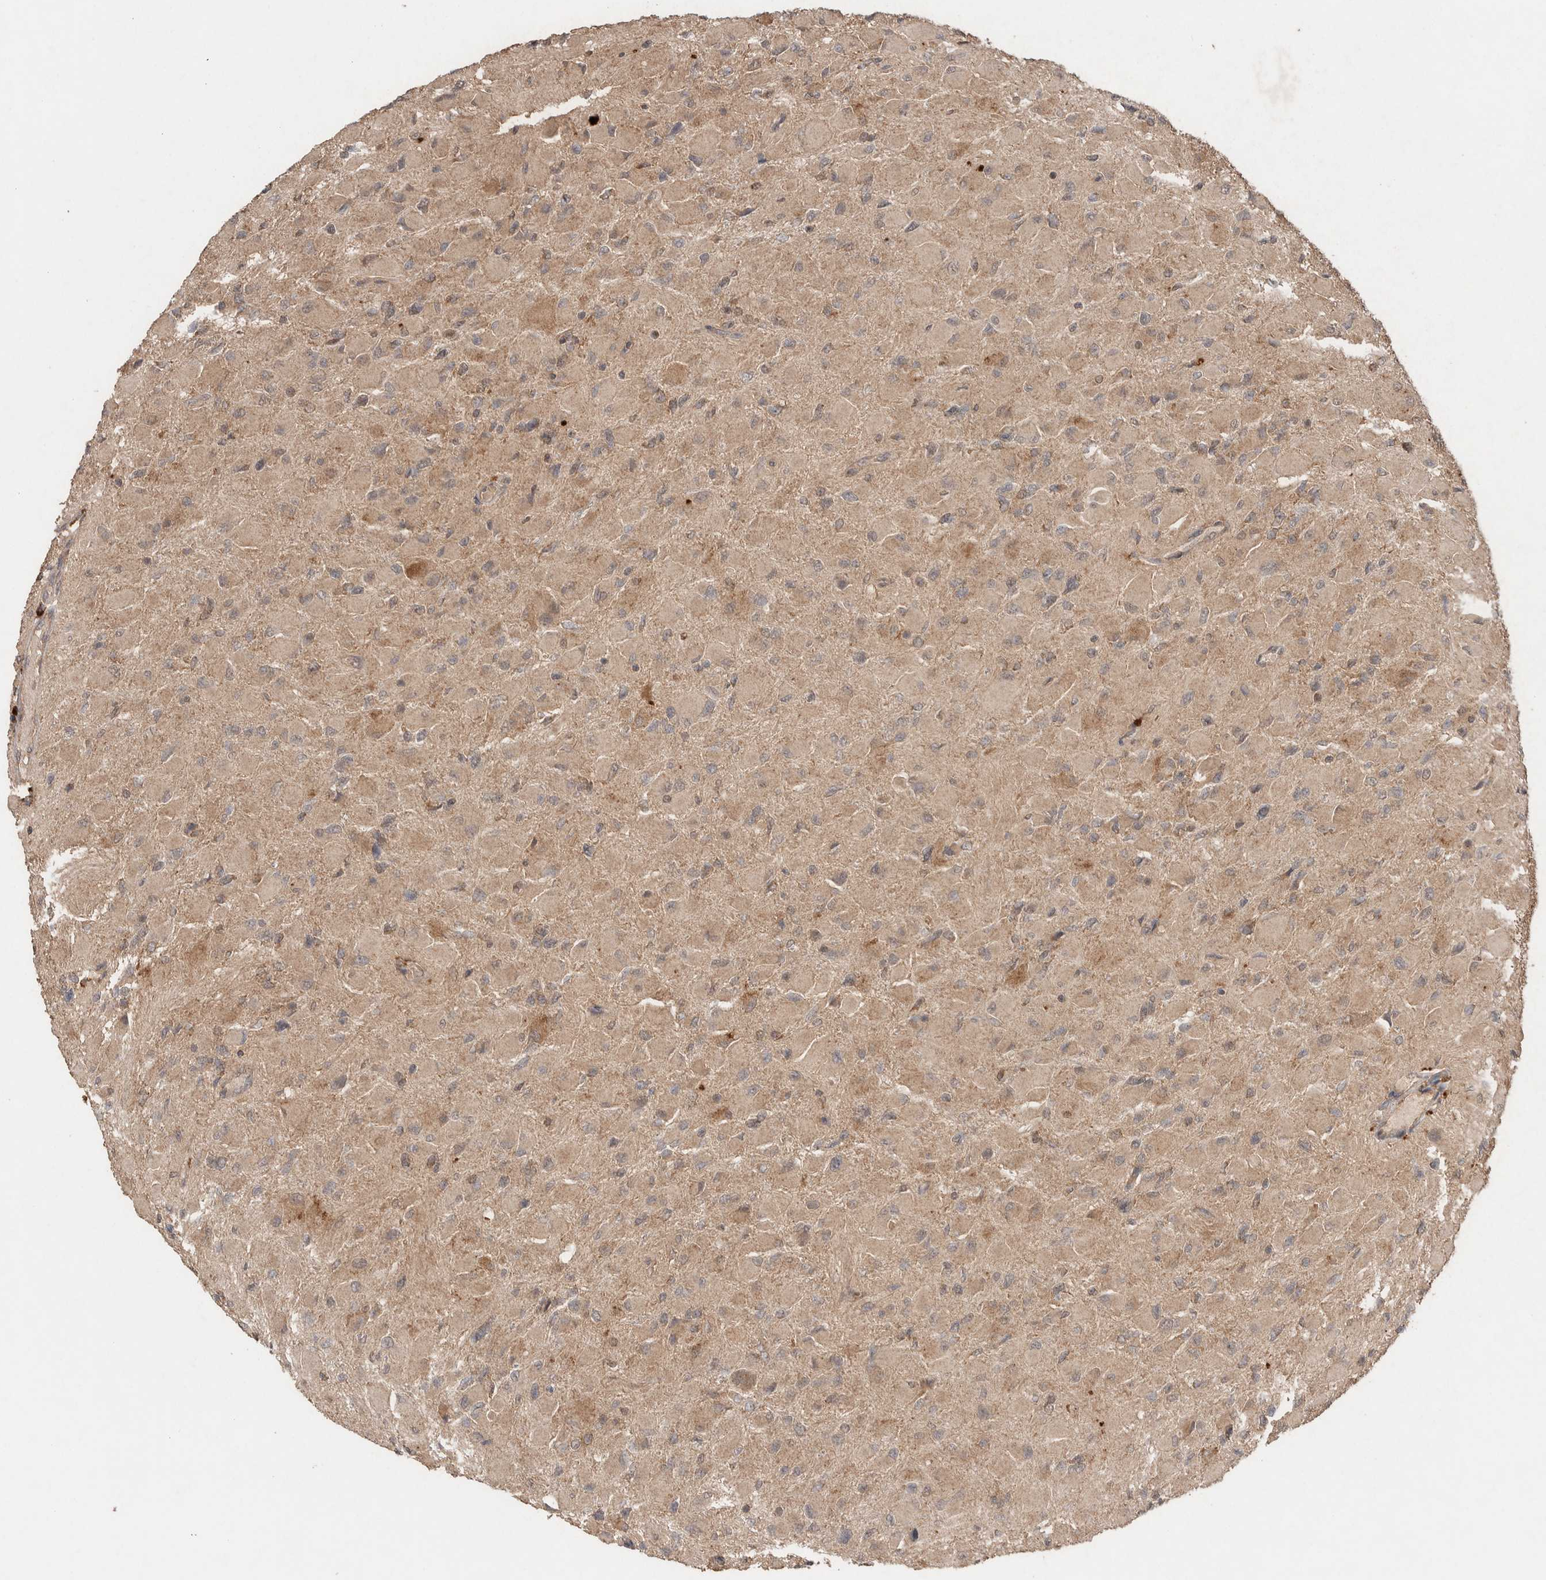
{"staining": {"intensity": "weak", "quantity": ">75%", "location": "cytoplasmic/membranous"}, "tissue": "glioma", "cell_type": "Tumor cells", "image_type": "cancer", "snomed": [{"axis": "morphology", "description": "Glioma, malignant, High grade"}, {"axis": "topography", "description": "Cerebral cortex"}], "caption": "Immunohistochemistry photomicrograph of neoplastic tissue: high-grade glioma (malignant) stained using immunohistochemistry reveals low levels of weak protein expression localized specifically in the cytoplasmic/membranous of tumor cells, appearing as a cytoplasmic/membranous brown color.", "gene": "KCNJ5", "patient": {"sex": "female", "age": 36}}